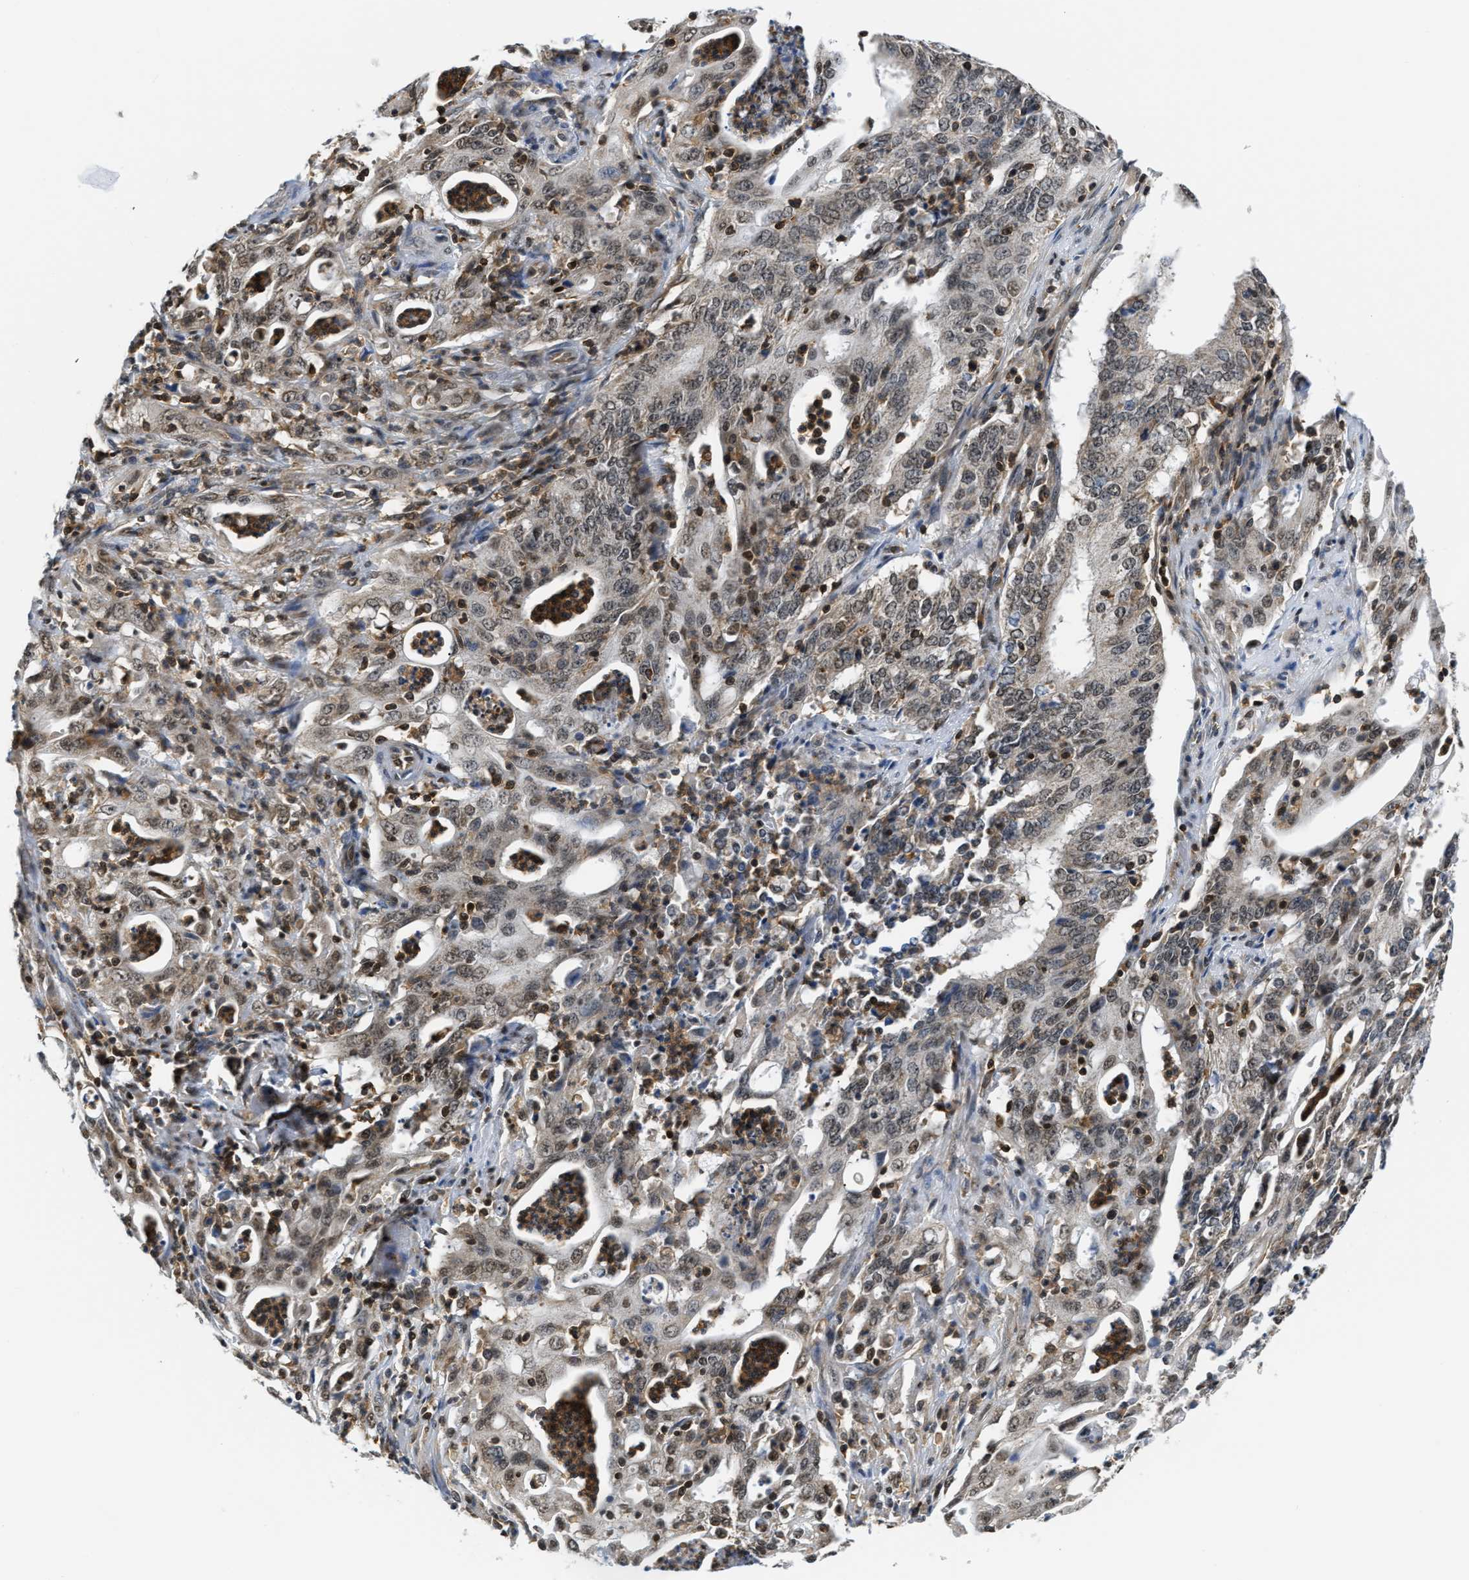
{"staining": {"intensity": "moderate", "quantity": ">75%", "location": "cytoplasmic/membranous,nuclear"}, "tissue": "cervical cancer", "cell_type": "Tumor cells", "image_type": "cancer", "snomed": [{"axis": "morphology", "description": "Adenocarcinoma, NOS"}, {"axis": "topography", "description": "Cervix"}], "caption": "Cervical cancer was stained to show a protein in brown. There is medium levels of moderate cytoplasmic/membranous and nuclear staining in about >75% of tumor cells.", "gene": "STK10", "patient": {"sex": "female", "age": 44}}